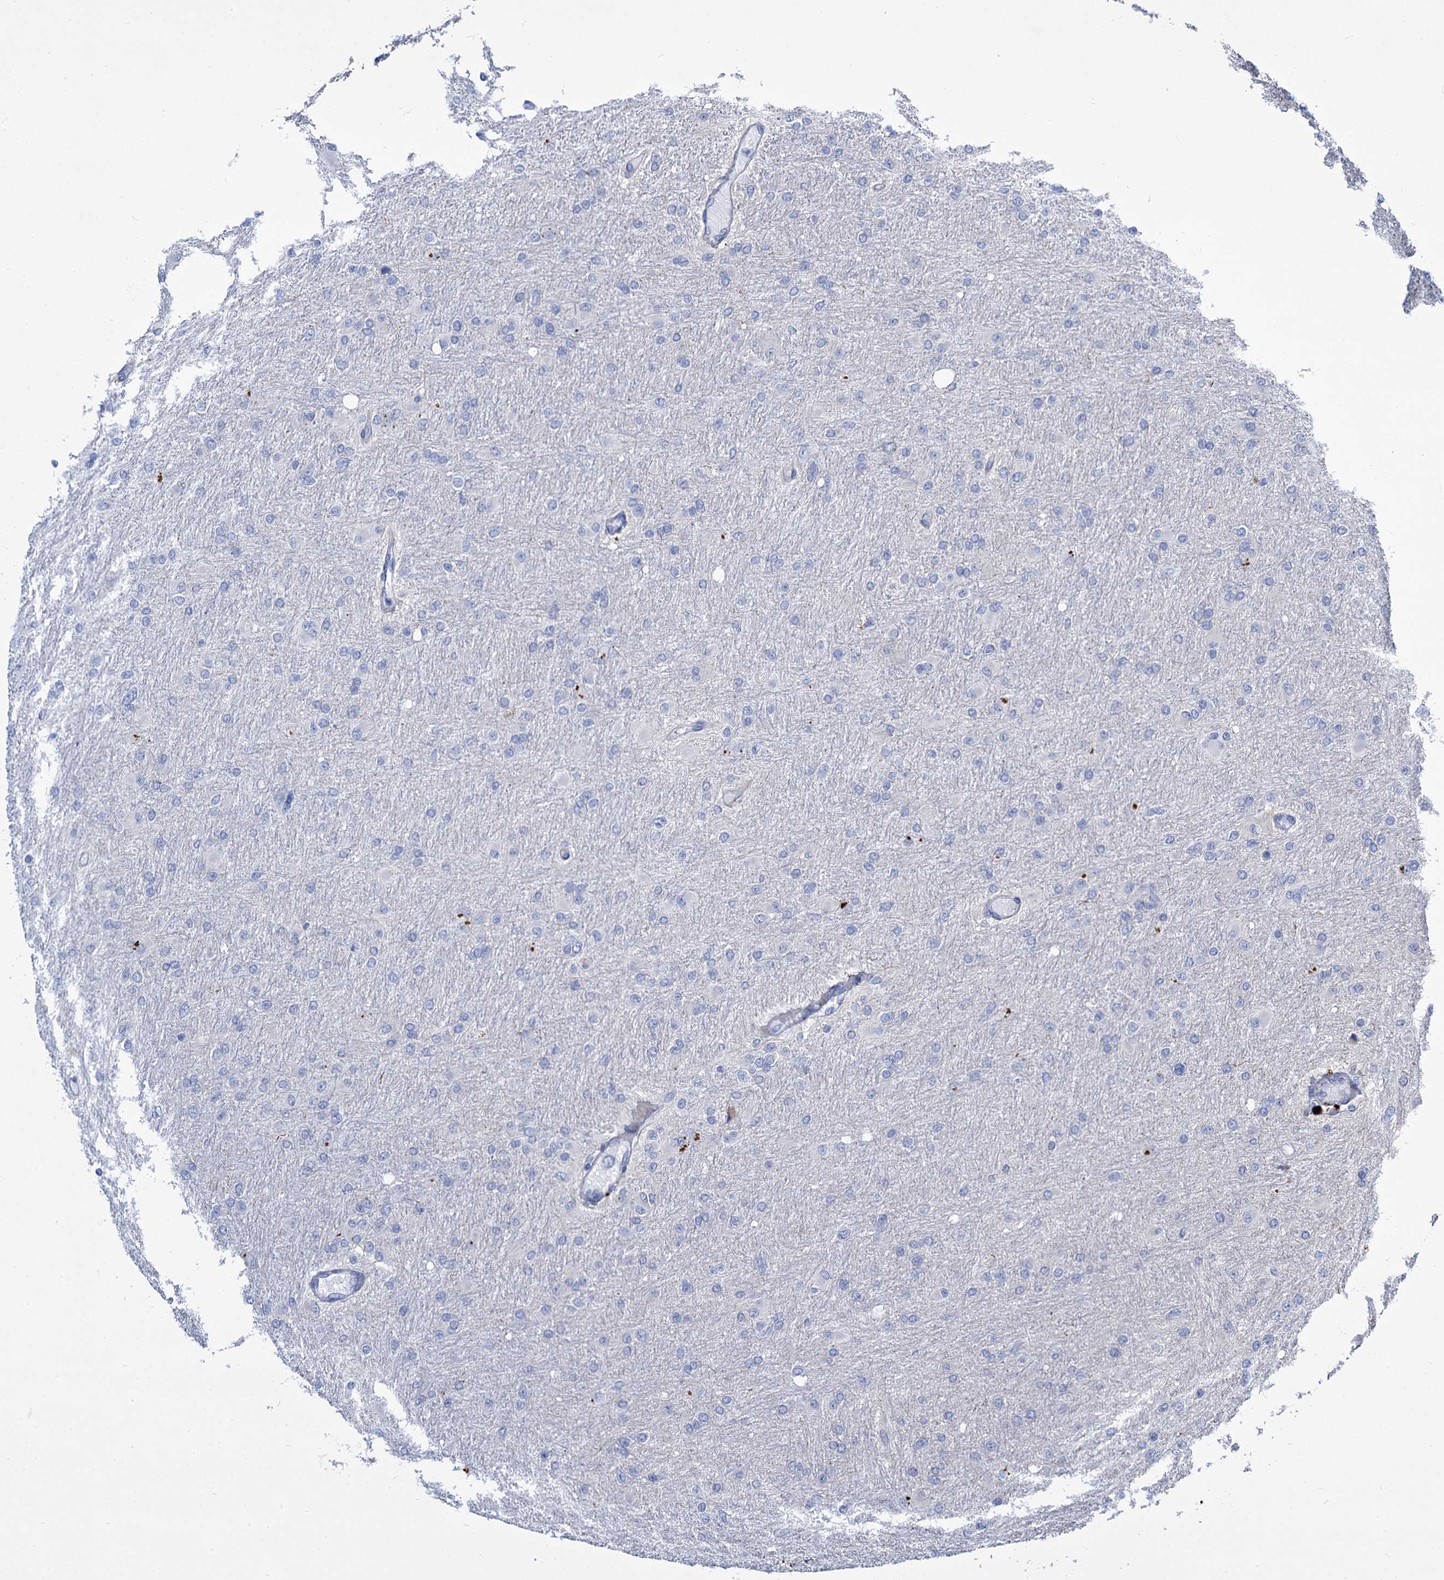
{"staining": {"intensity": "negative", "quantity": "none", "location": "none"}, "tissue": "glioma", "cell_type": "Tumor cells", "image_type": "cancer", "snomed": [{"axis": "morphology", "description": "Glioma, malignant, High grade"}, {"axis": "topography", "description": "Cerebral cortex"}], "caption": "Tumor cells are negative for protein expression in human glioma. (Brightfield microscopy of DAB immunohistochemistry (IHC) at high magnification).", "gene": "TRIM77", "patient": {"sex": "female", "age": 36}}